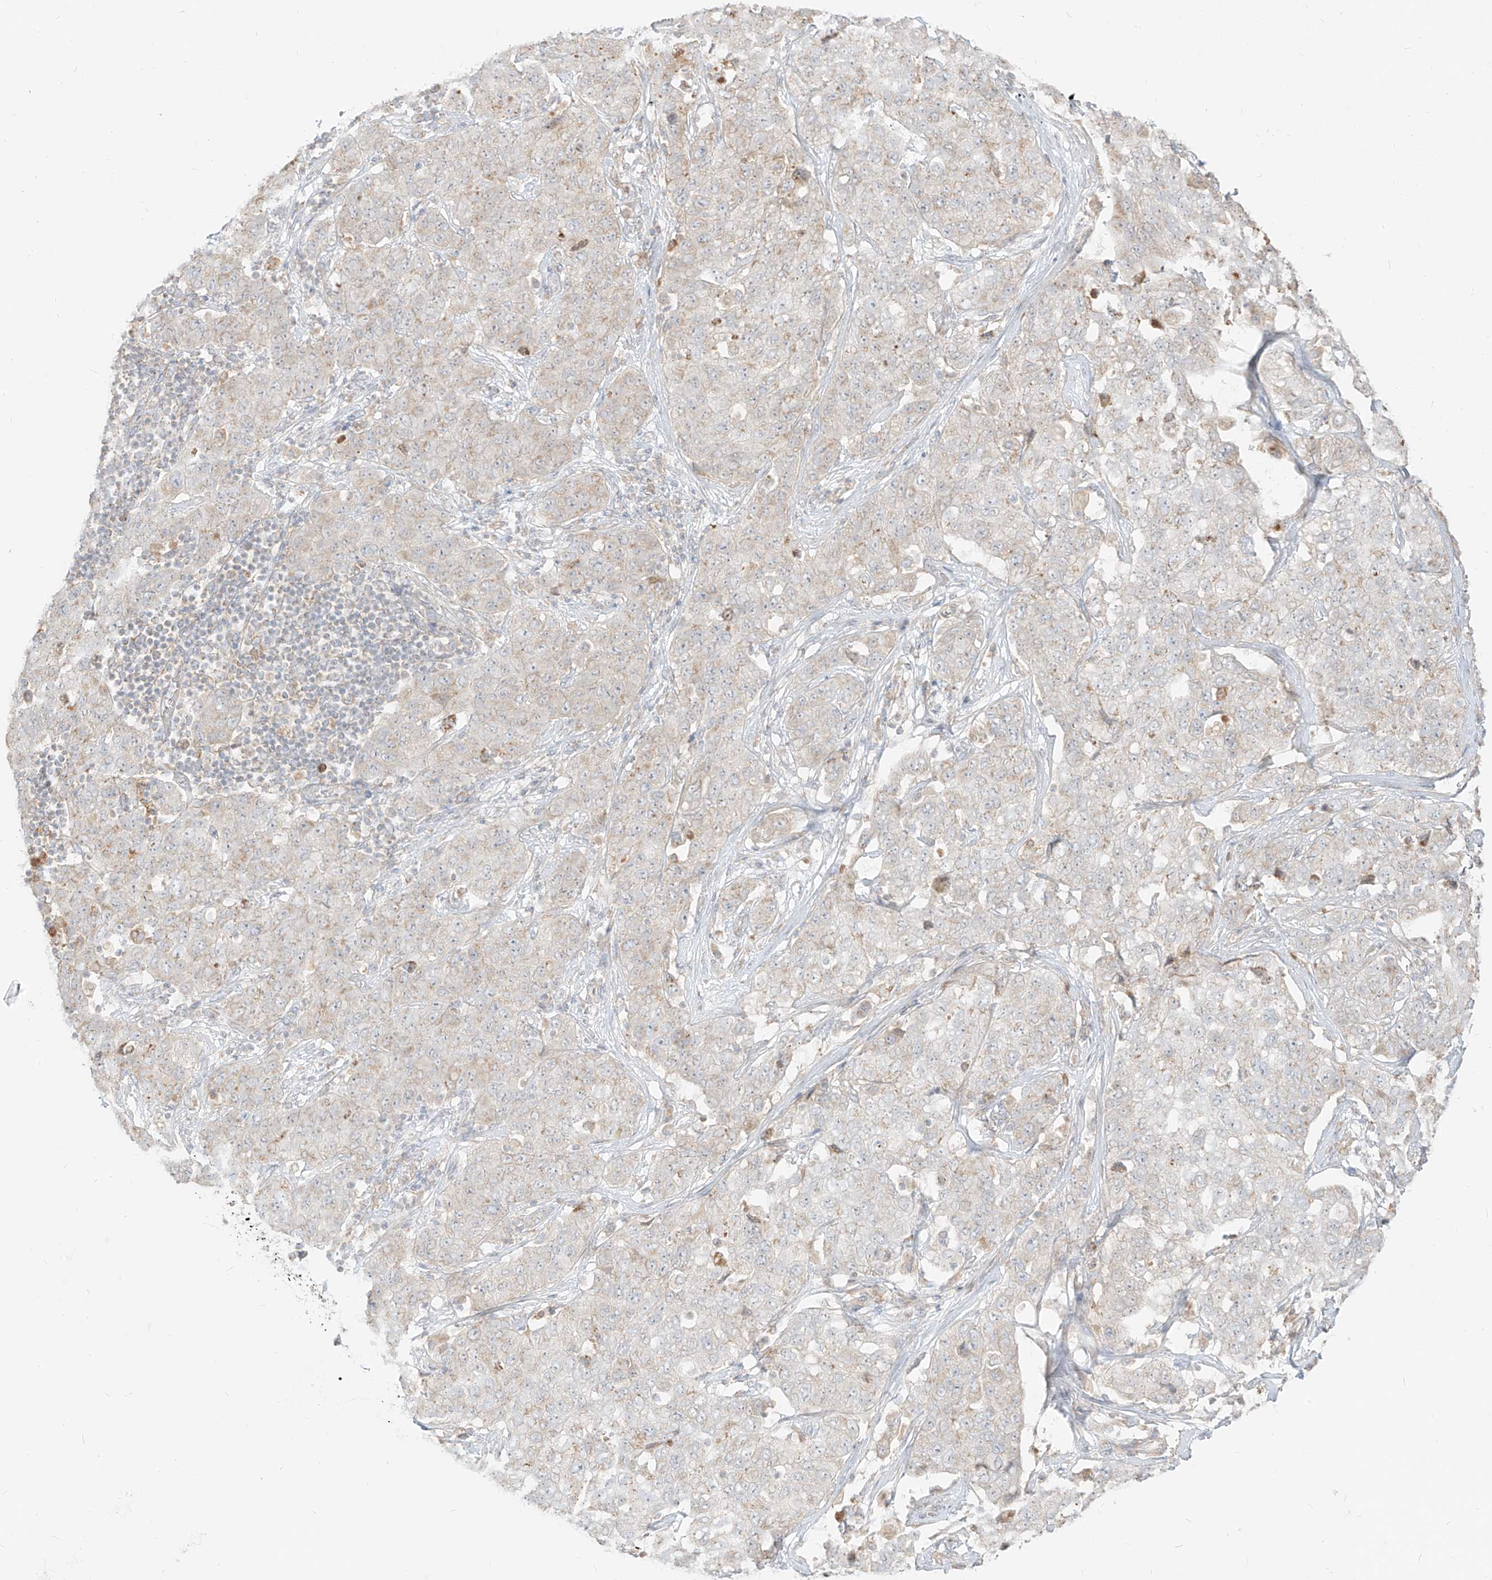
{"staining": {"intensity": "negative", "quantity": "none", "location": "none"}, "tissue": "stomach cancer", "cell_type": "Tumor cells", "image_type": "cancer", "snomed": [{"axis": "morphology", "description": "Normal tissue, NOS"}, {"axis": "morphology", "description": "Adenocarcinoma, NOS"}, {"axis": "topography", "description": "Lymph node"}, {"axis": "topography", "description": "Stomach"}], "caption": "Human stomach cancer (adenocarcinoma) stained for a protein using IHC shows no expression in tumor cells.", "gene": "ZIM3", "patient": {"sex": "male", "age": 48}}